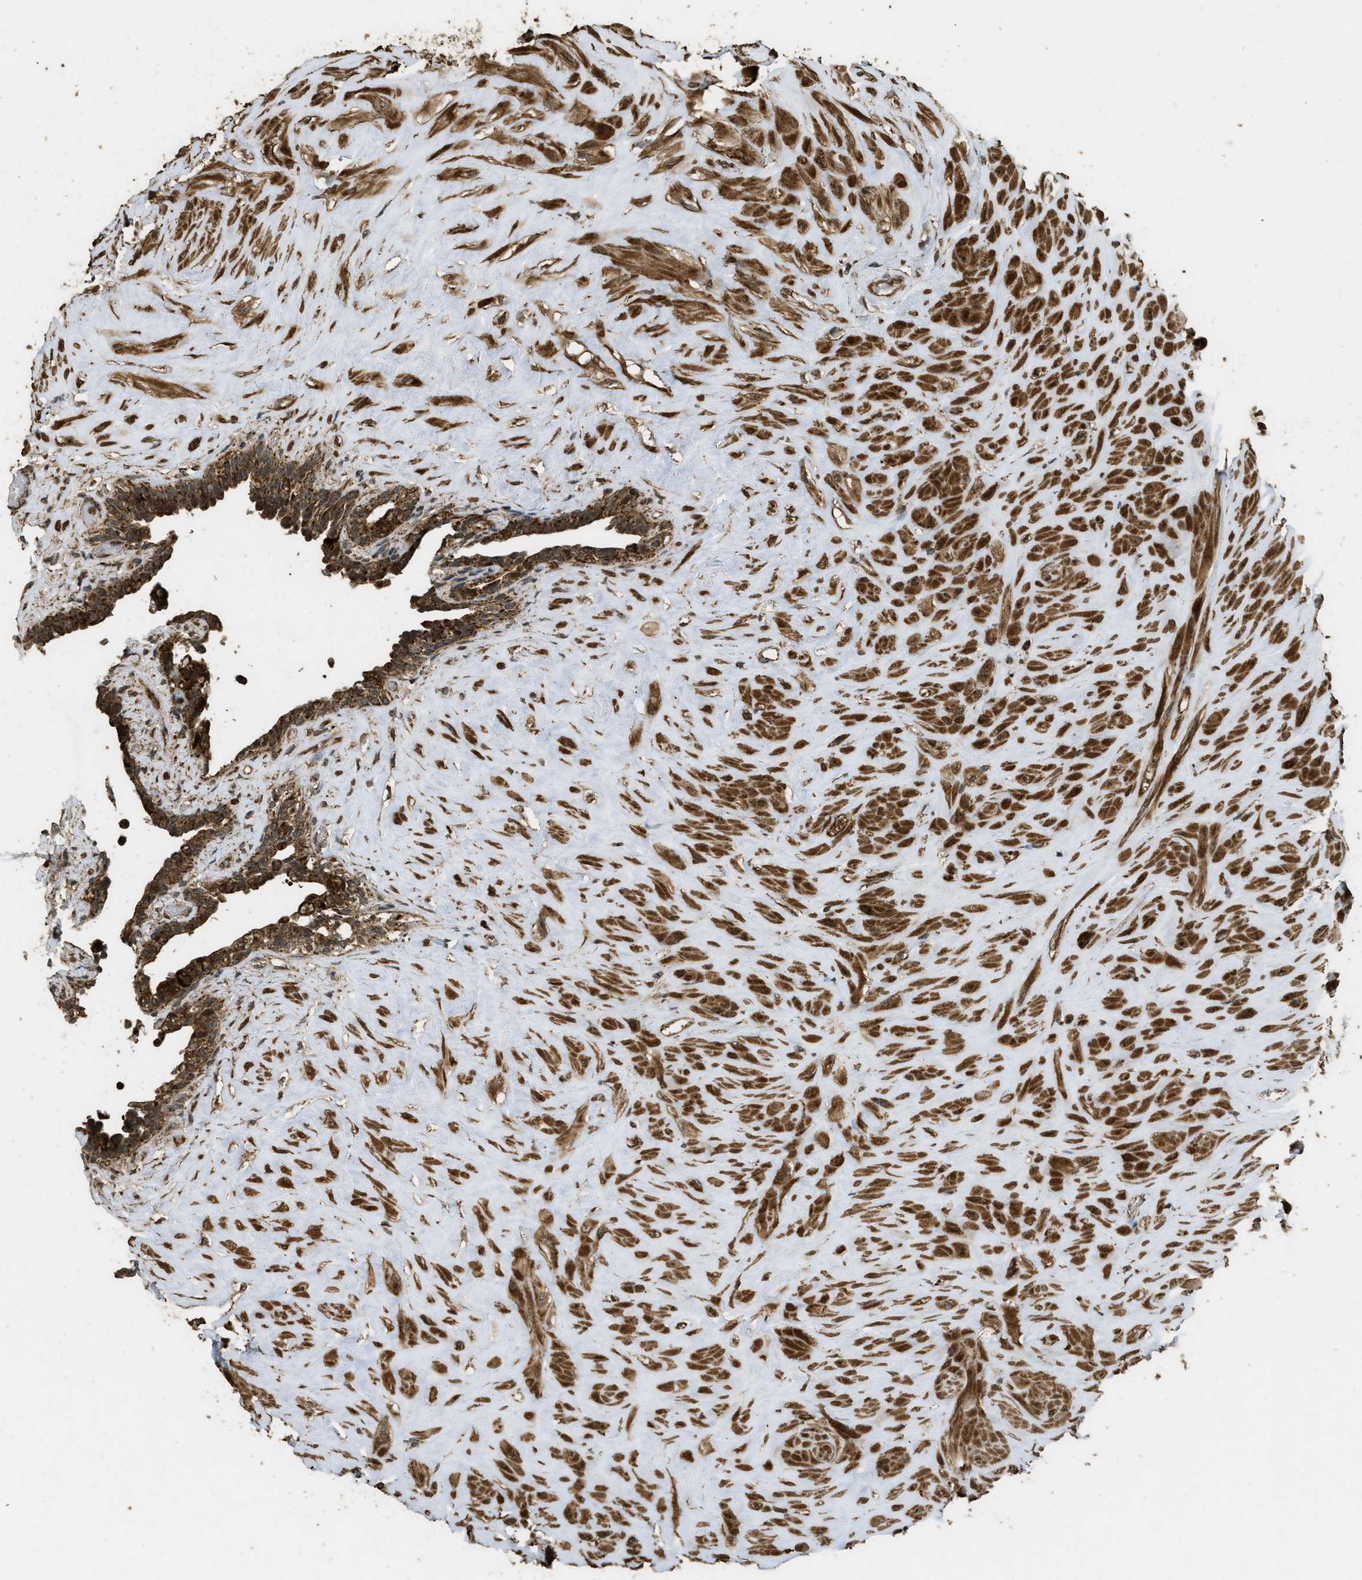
{"staining": {"intensity": "strong", "quantity": ">75%", "location": "cytoplasmic/membranous"}, "tissue": "seminal vesicle", "cell_type": "Glandular cells", "image_type": "normal", "snomed": [{"axis": "morphology", "description": "Normal tissue, NOS"}, {"axis": "topography", "description": "Seminal veicle"}], "caption": "DAB (3,3'-diaminobenzidine) immunohistochemical staining of unremarkable seminal vesicle shows strong cytoplasmic/membranous protein staining in about >75% of glandular cells. The staining was performed using DAB to visualize the protein expression in brown, while the nuclei were stained in blue with hematoxylin (Magnification: 20x).", "gene": "CTPS1", "patient": {"sex": "male", "age": 63}}